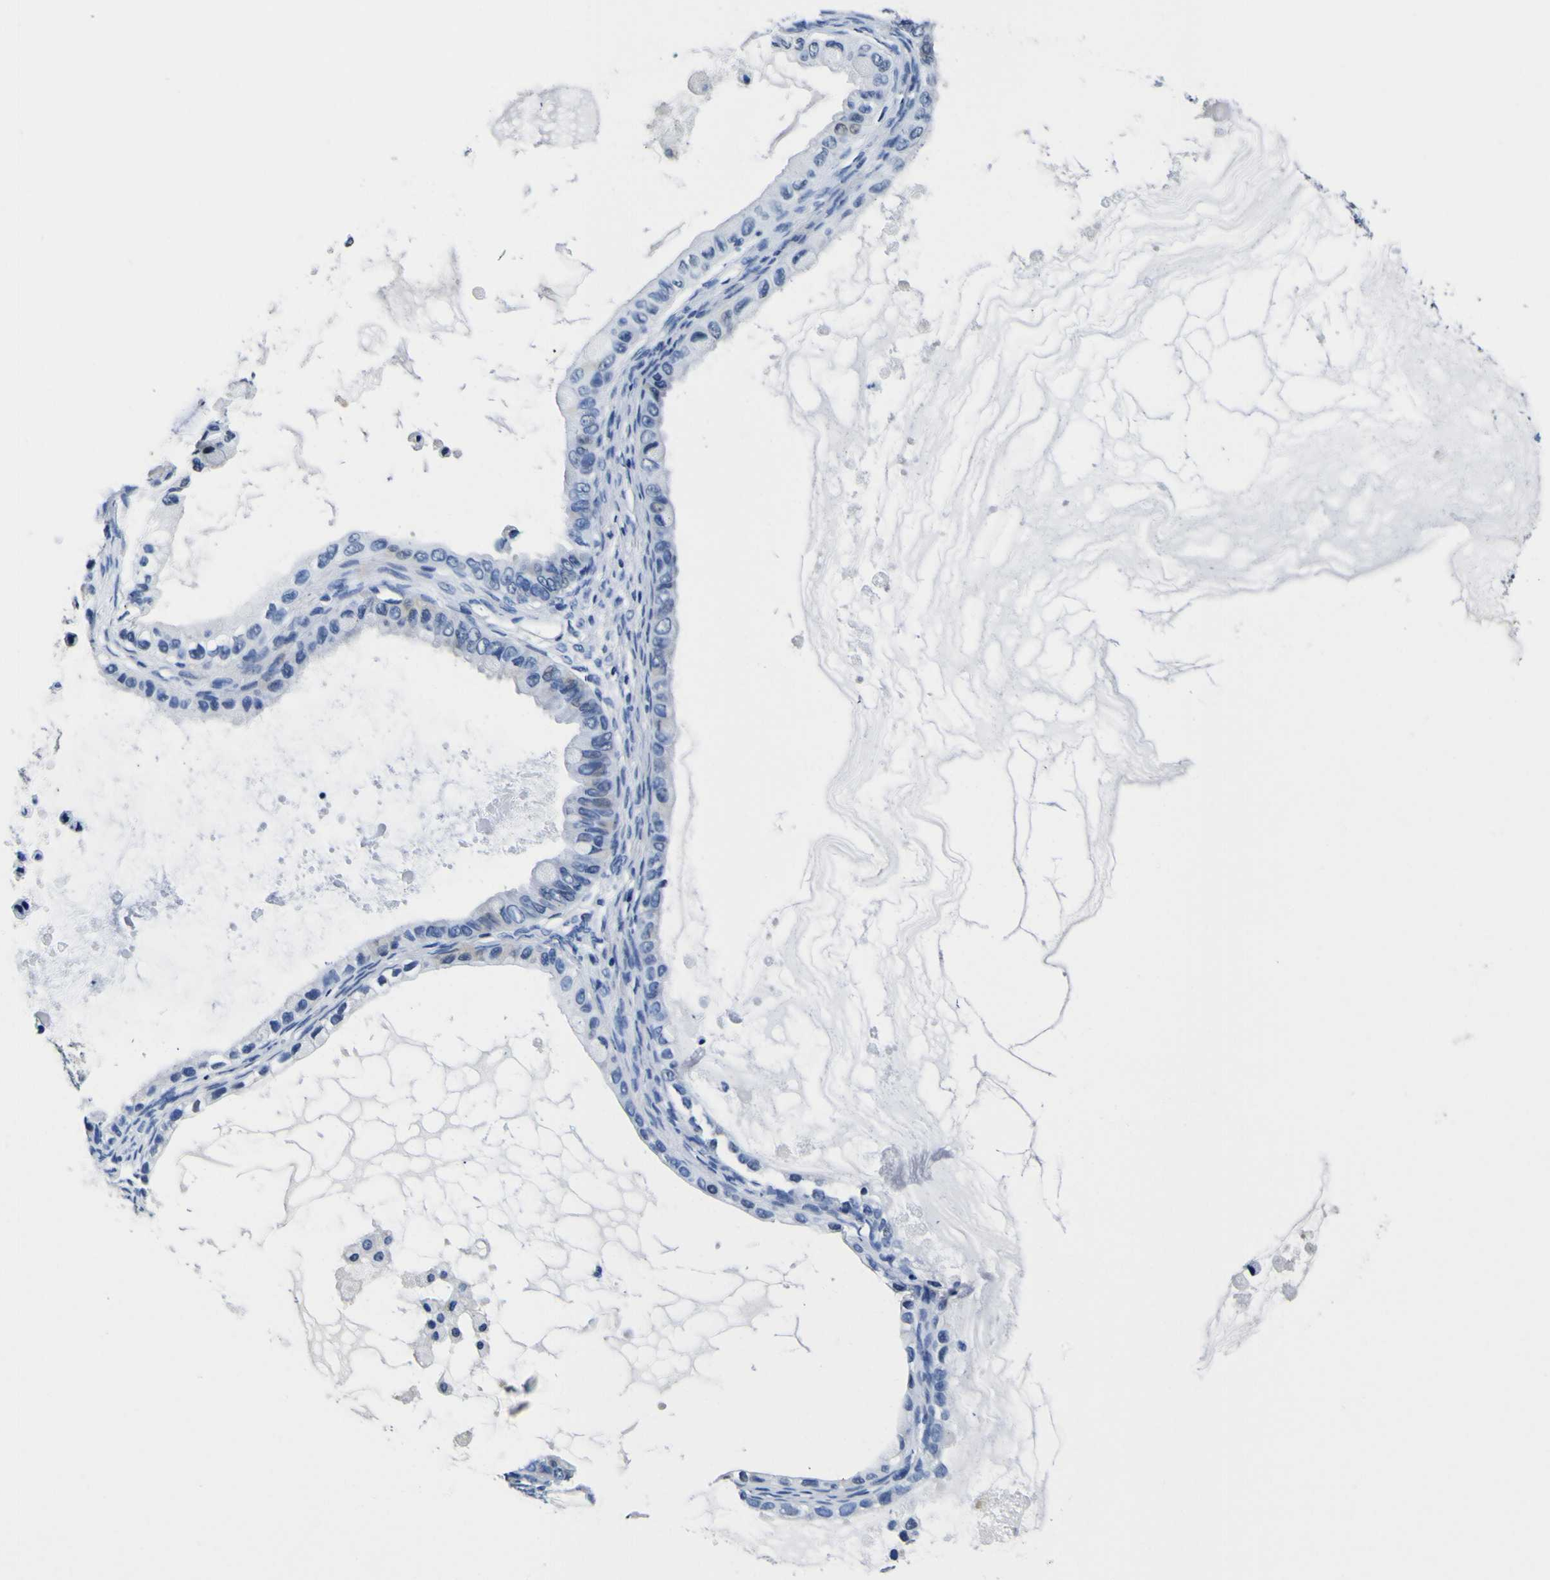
{"staining": {"intensity": "negative", "quantity": "none", "location": "none"}, "tissue": "ovarian cancer", "cell_type": "Tumor cells", "image_type": "cancer", "snomed": [{"axis": "morphology", "description": "Cystadenocarcinoma, mucinous, NOS"}, {"axis": "topography", "description": "Ovary"}], "caption": "Immunohistochemistry (IHC) of ovarian cancer displays no expression in tumor cells. (Immunohistochemistry (IHC), brightfield microscopy, high magnification).", "gene": "POSTN", "patient": {"sex": "female", "age": 80}}